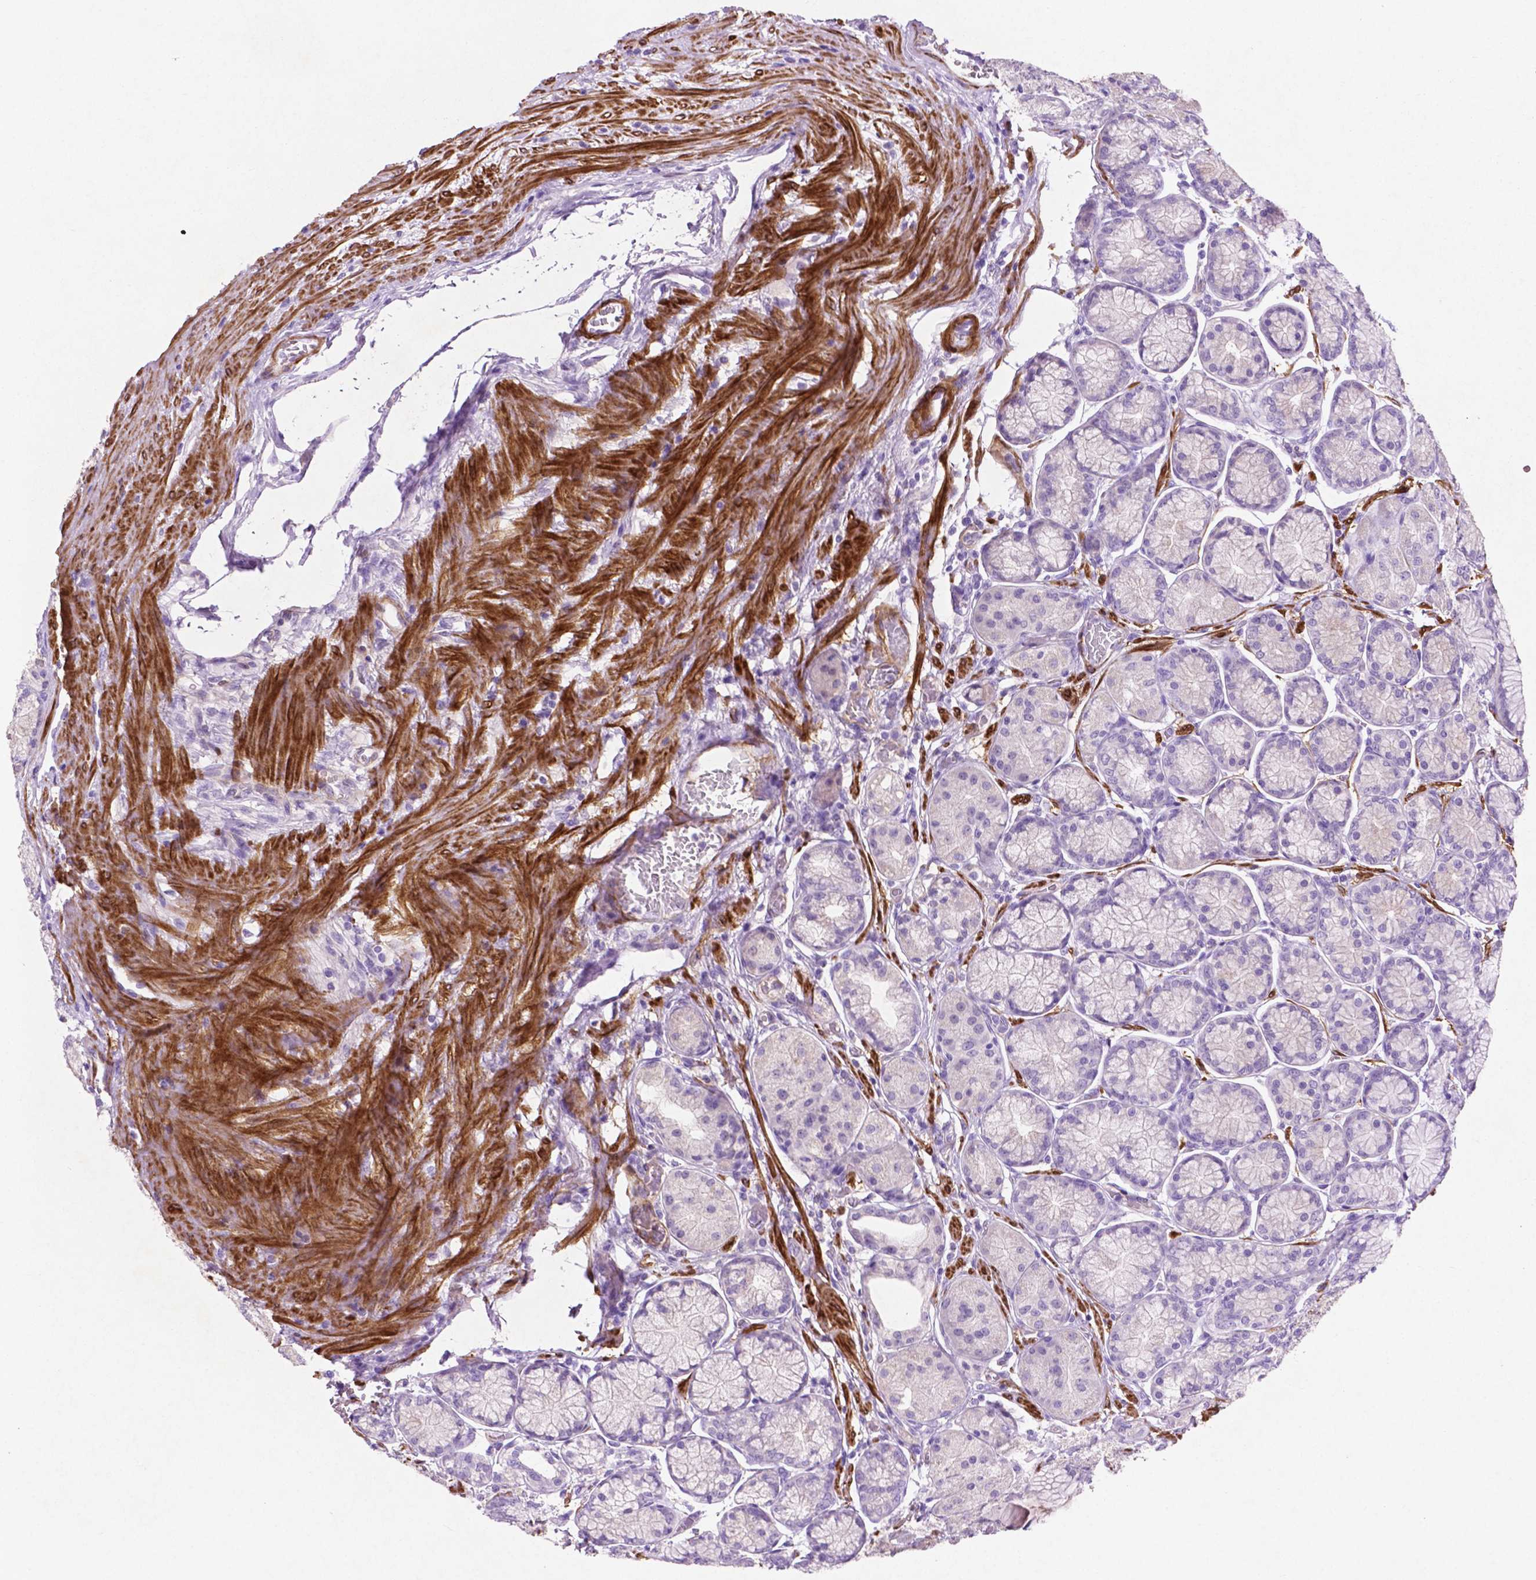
{"staining": {"intensity": "weak", "quantity": "<25%", "location": "cytoplasmic/membranous"}, "tissue": "stomach", "cell_type": "Glandular cells", "image_type": "normal", "snomed": [{"axis": "morphology", "description": "Normal tissue, NOS"}, {"axis": "morphology", "description": "Adenocarcinoma, NOS"}, {"axis": "morphology", "description": "Adenocarcinoma, High grade"}, {"axis": "topography", "description": "Stomach, upper"}, {"axis": "topography", "description": "Stomach"}], "caption": "Glandular cells show no significant expression in normal stomach. Brightfield microscopy of immunohistochemistry (IHC) stained with DAB (3,3'-diaminobenzidine) (brown) and hematoxylin (blue), captured at high magnification.", "gene": "ASPG", "patient": {"sex": "female", "age": 65}}